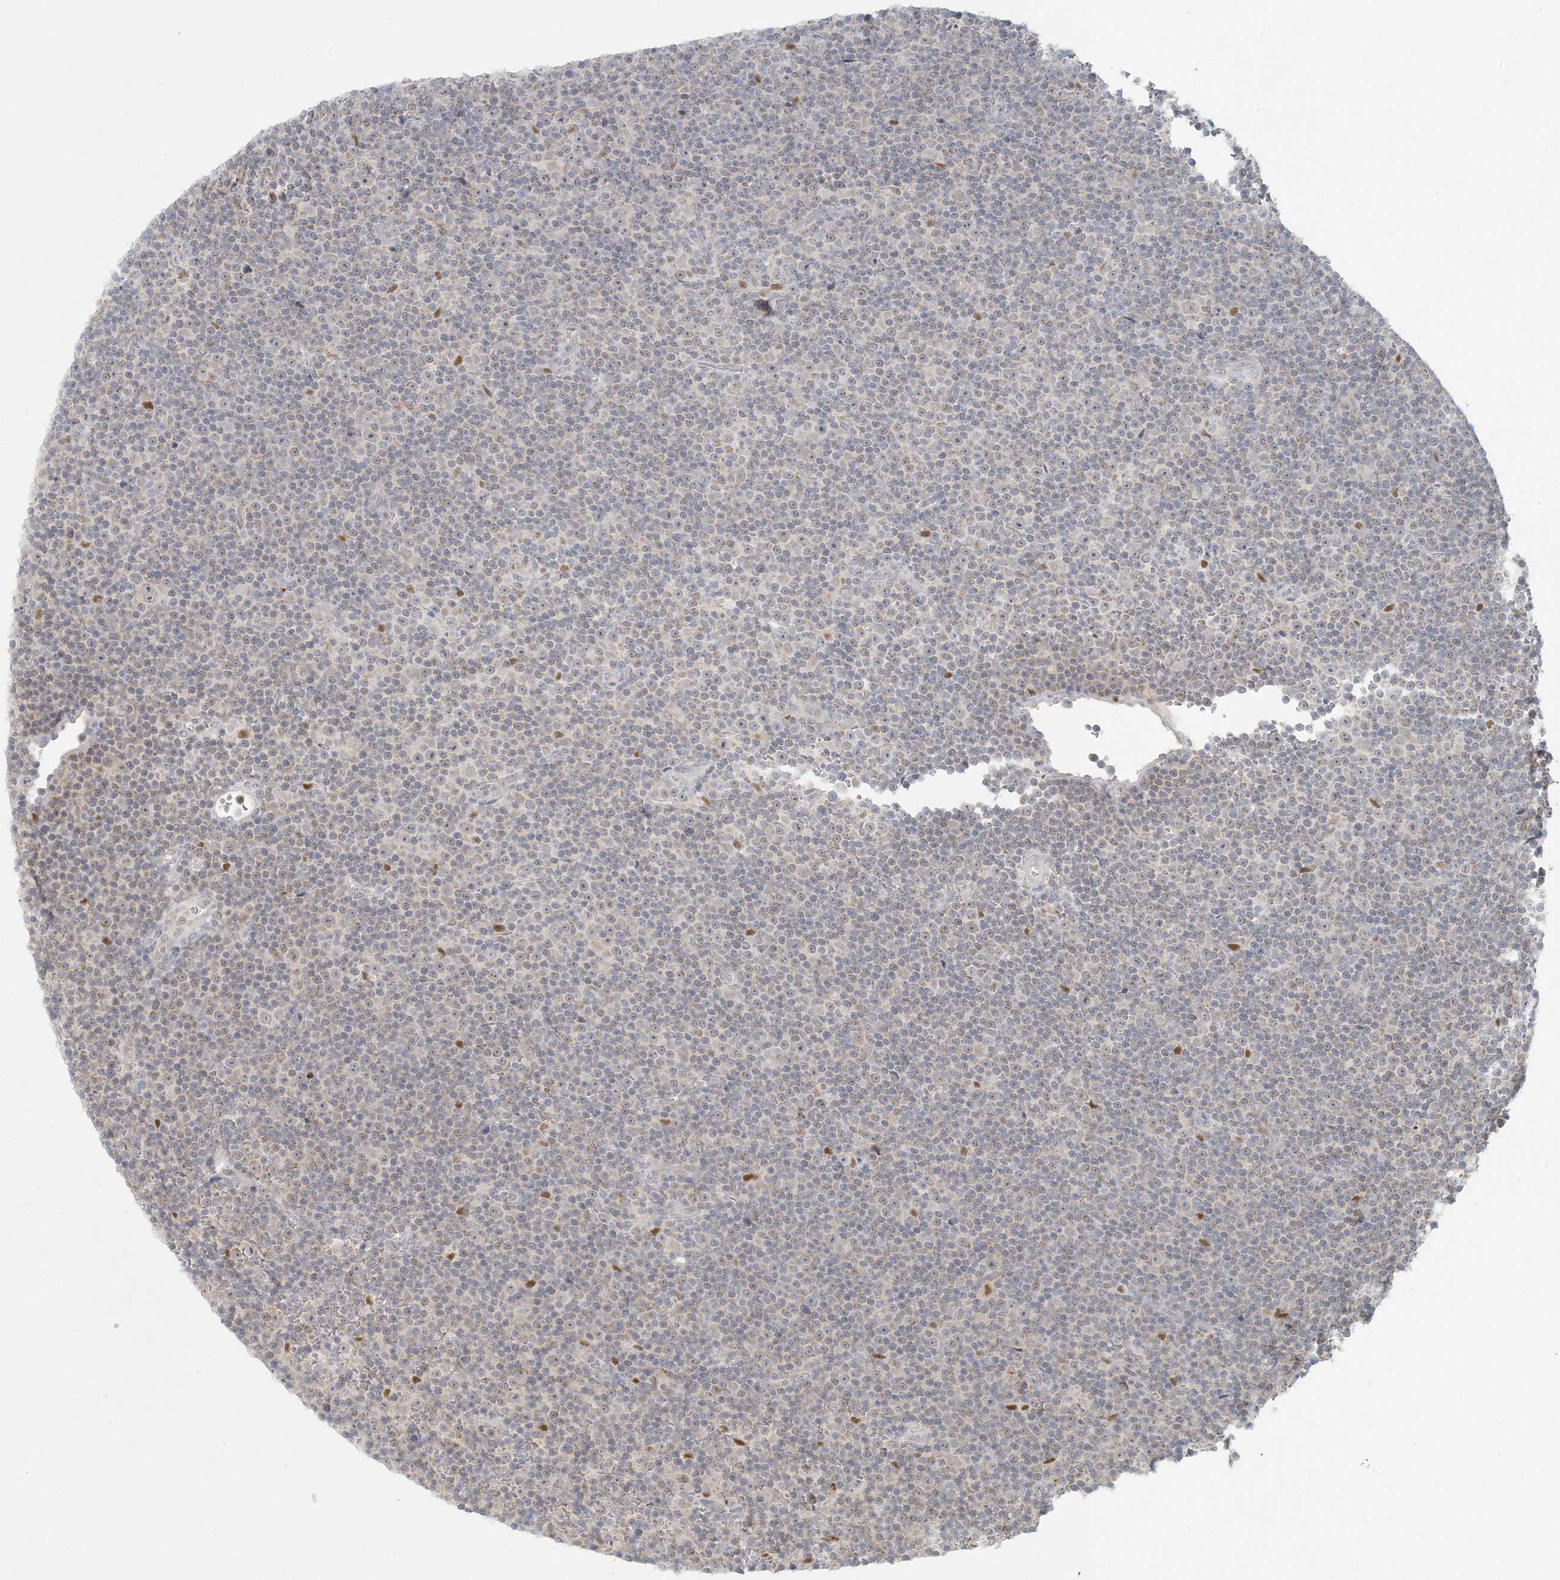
{"staining": {"intensity": "weak", "quantity": "<25%", "location": "cytoplasmic/membranous"}, "tissue": "lymphoma", "cell_type": "Tumor cells", "image_type": "cancer", "snomed": [{"axis": "morphology", "description": "Malignant lymphoma, non-Hodgkin's type, Low grade"}, {"axis": "topography", "description": "Lymph node"}], "caption": "Immunohistochemistry photomicrograph of neoplastic tissue: low-grade malignant lymphoma, non-Hodgkin's type stained with DAB shows no significant protein expression in tumor cells.", "gene": "CTDNEP1", "patient": {"sex": "female", "age": 67}}